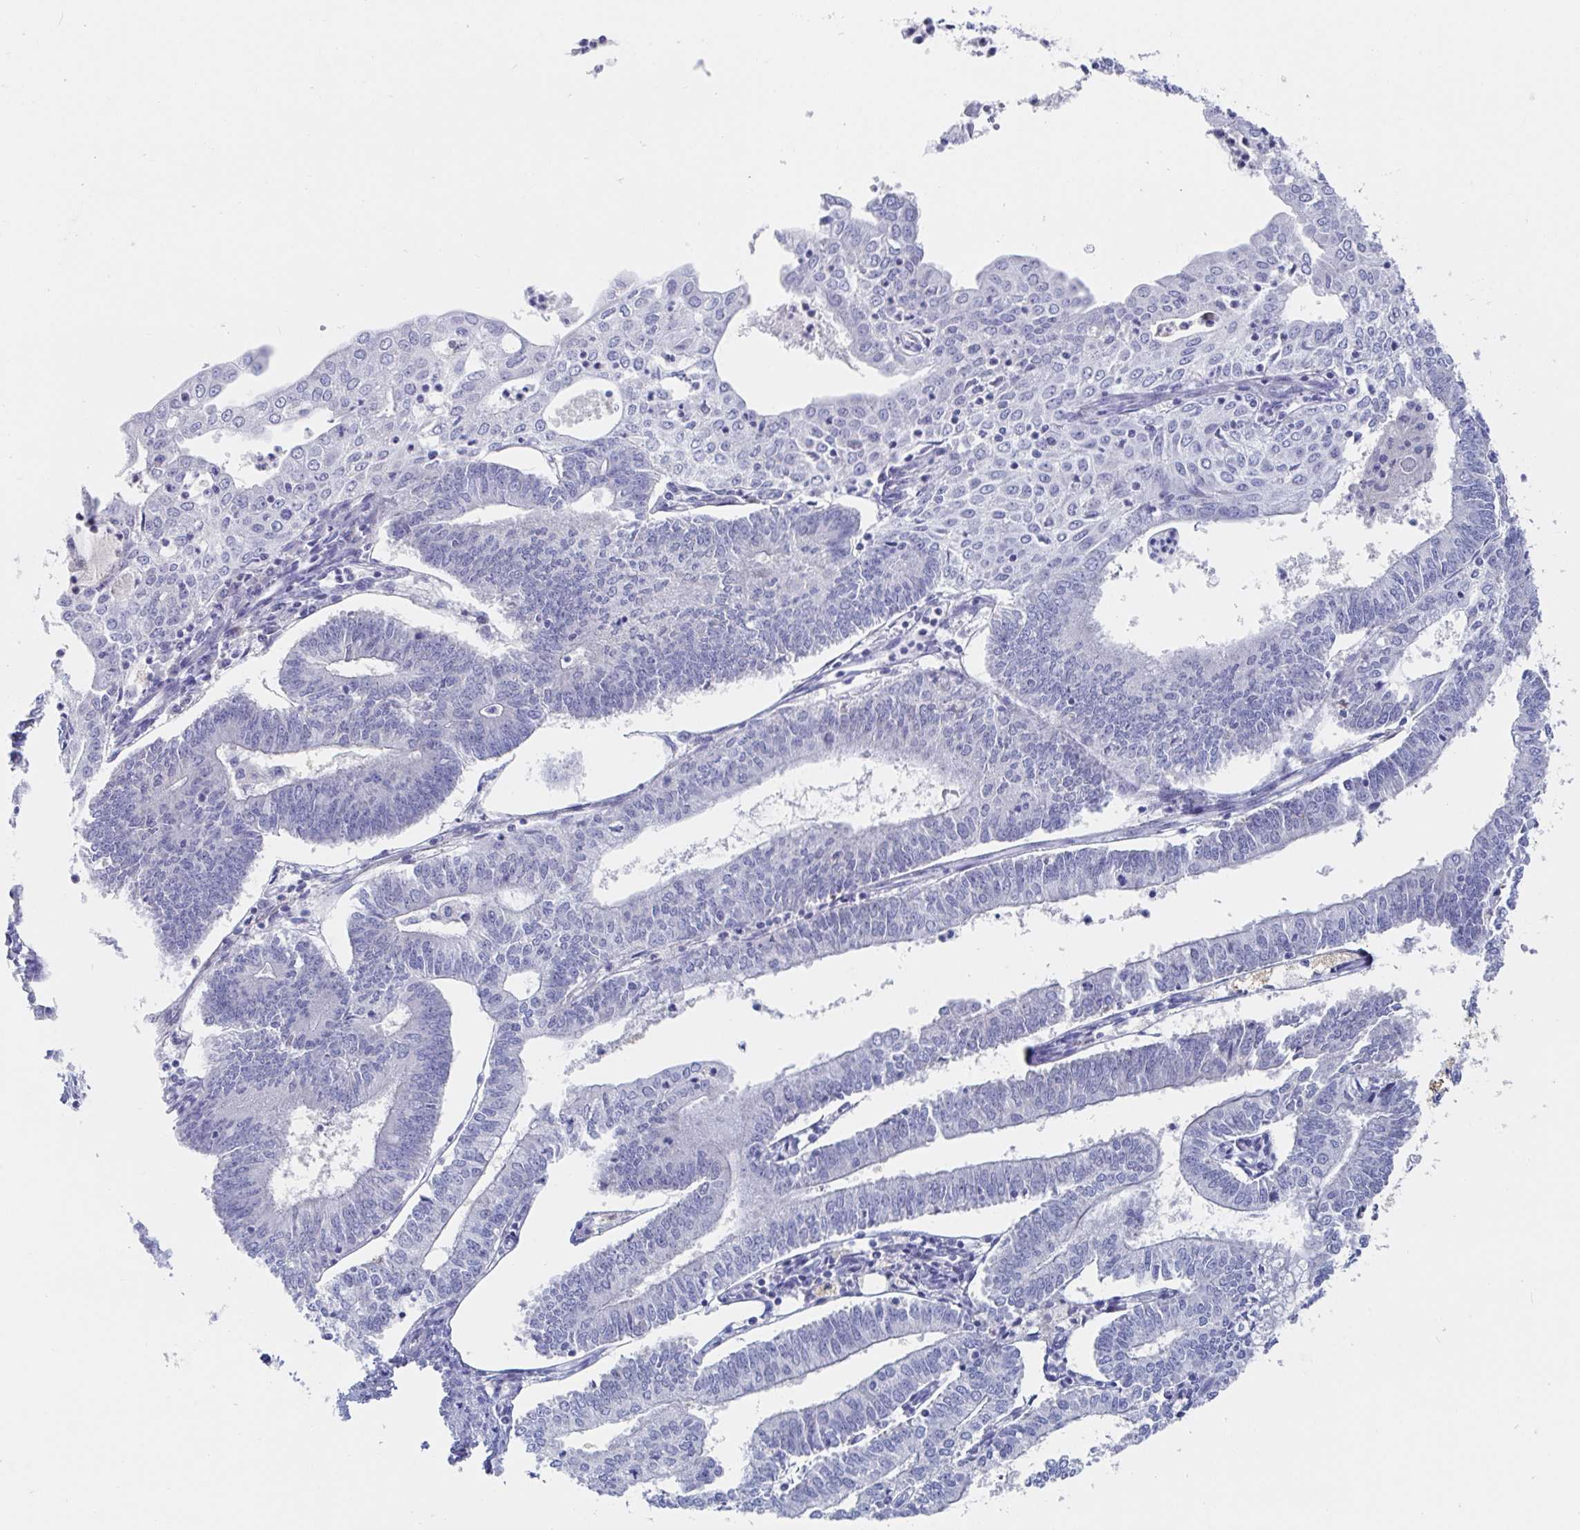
{"staining": {"intensity": "negative", "quantity": "none", "location": "none"}, "tissue": "endometrial cancer", "cell_type": "Tumor cells", "image_type": "cancer", "snomed": [{"axis": "morphology", "description": "Adenocarcinoma, NOS"}, {"axis": "topography", "description": "Endometrium"}], "caption": "Immunohistochemical staining of endometrial cancer (adenocarcinoma) shows no significant expression in tumor cells.", "gene": "ZNF430", "patient": {"sex": "female", "age": 61}}